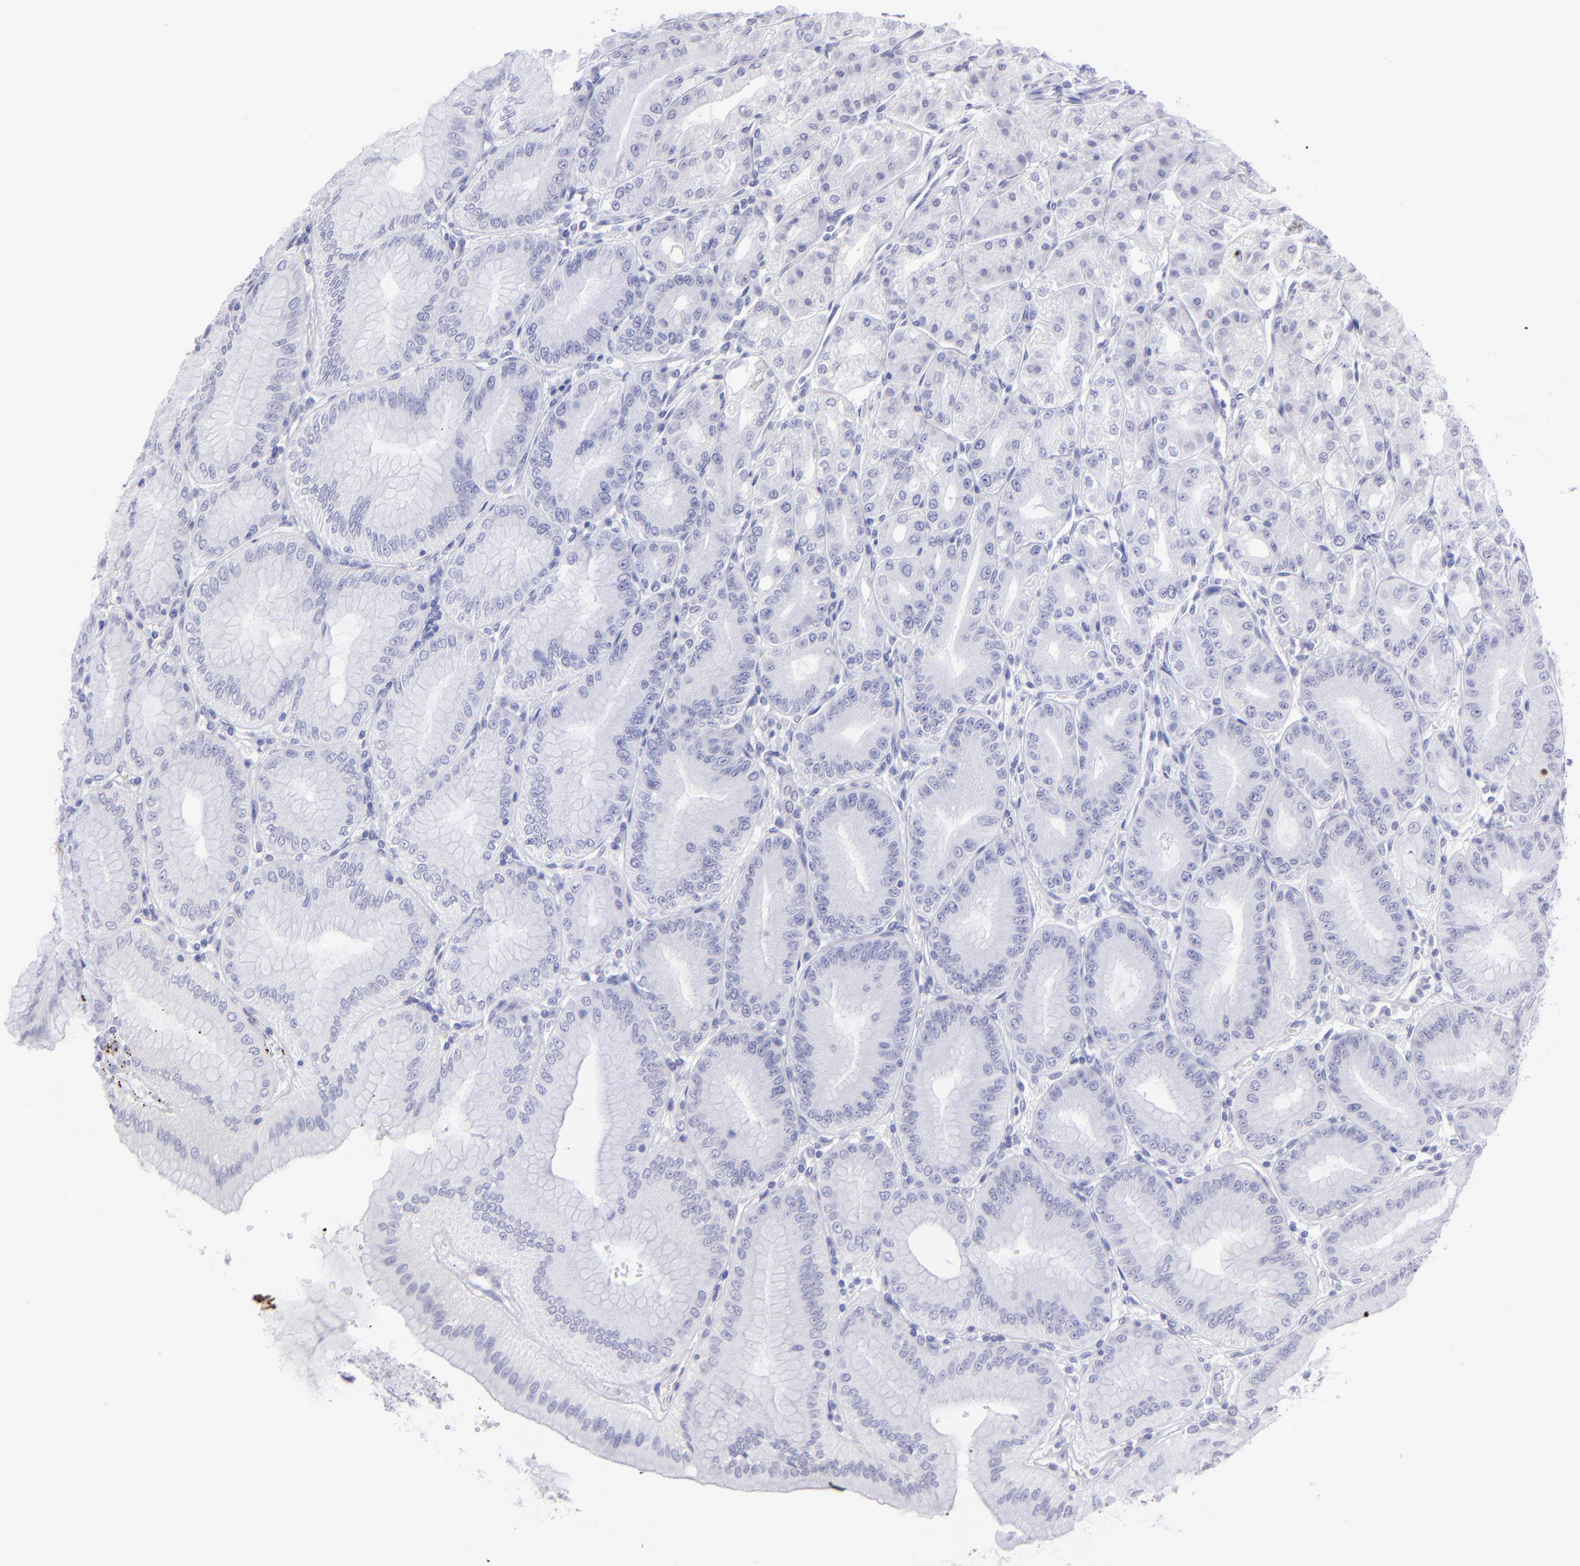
{"staining": {"intensity": "negative", "quantity": "none", "location": "none"}, "tissue": "stomach", "cell_type": "Glandular cells", "image_type": "normal", "snomed": [{"axis": "morphology", "description": "Normal tissue, NOS"}, {"axis": "topography", "description": "Stomach, lower"}], "caption": "The histopathology image reveals no staining of glandular cells in normal stomach.", "gene": "SLC1A3", "patient": {"sex": "male", "age": 71}}